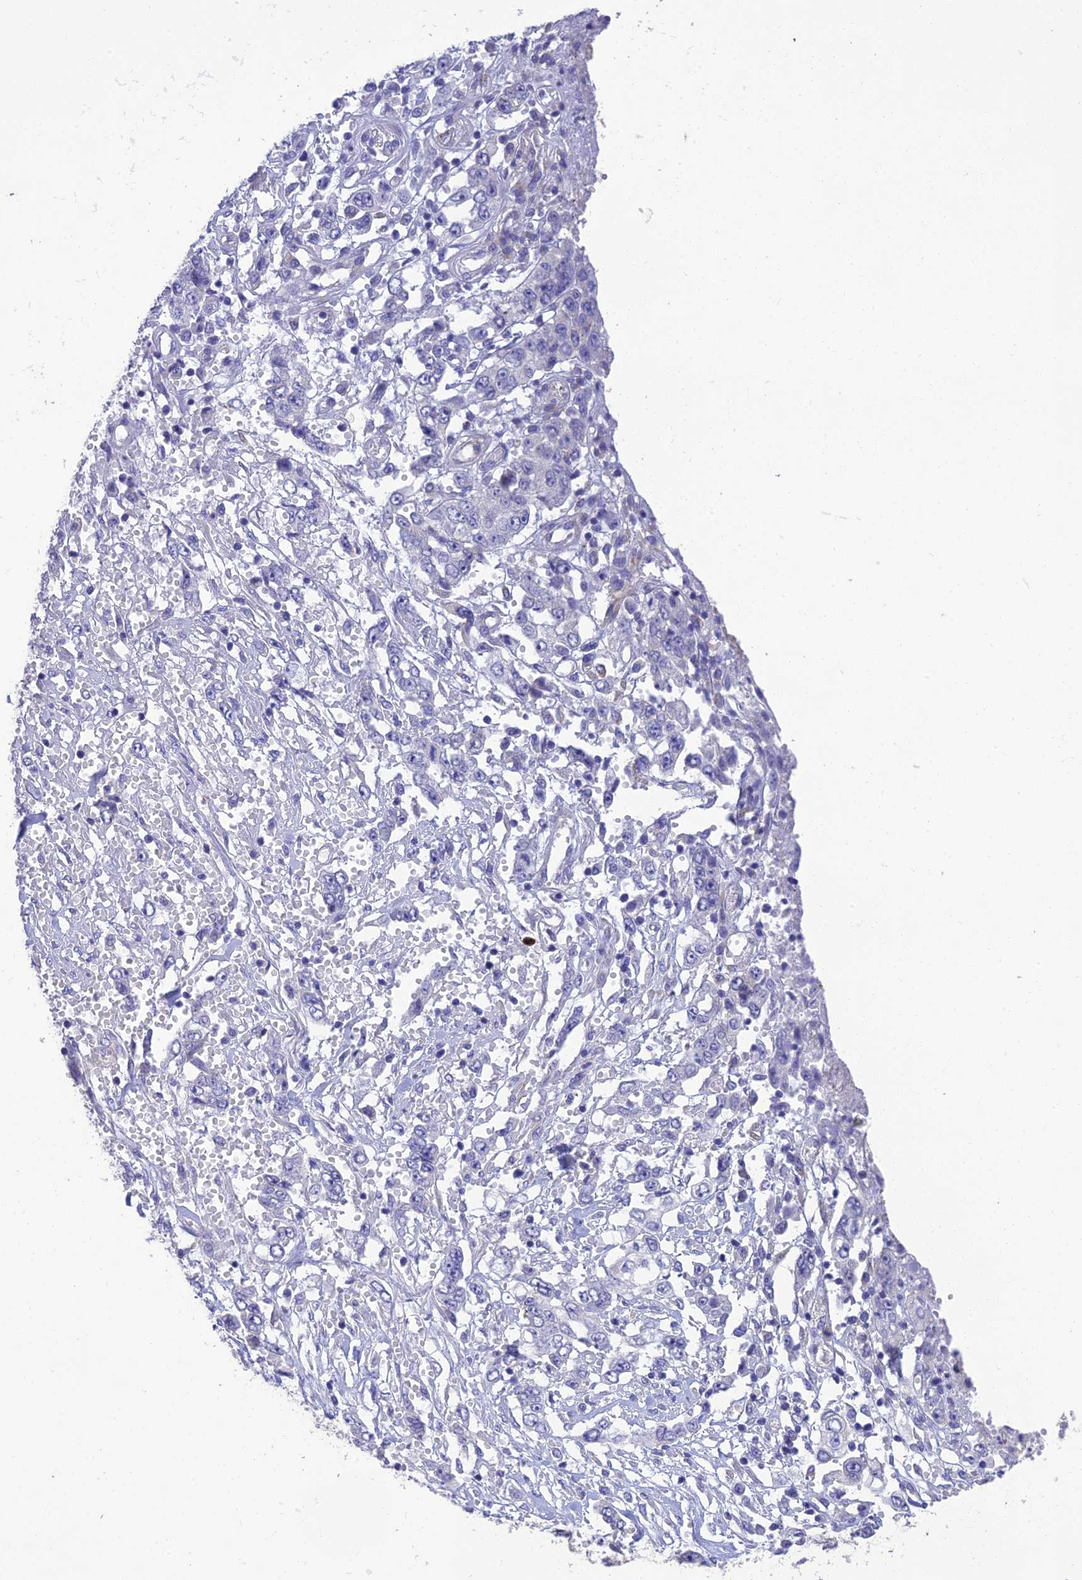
{"staining": {"intensity": "negative", "quantity": "none", "location": "none"}, "tissue": "stomach cancer", "cell_type": "Tumor cells", "image_type": "cancer", "snomed": [{"axis": "morphology", "description": "Adenocarcinoma, NOS"}, {"axis": "topography", "description": "Stomach, upper"}], "caption": "This is a micrograph of IHC staining of stomach adenocarcinoma, which shows no positivity in tumor cells.", "gene": "HSD17B2", "patient": {"sex": "male", "age": 62}}